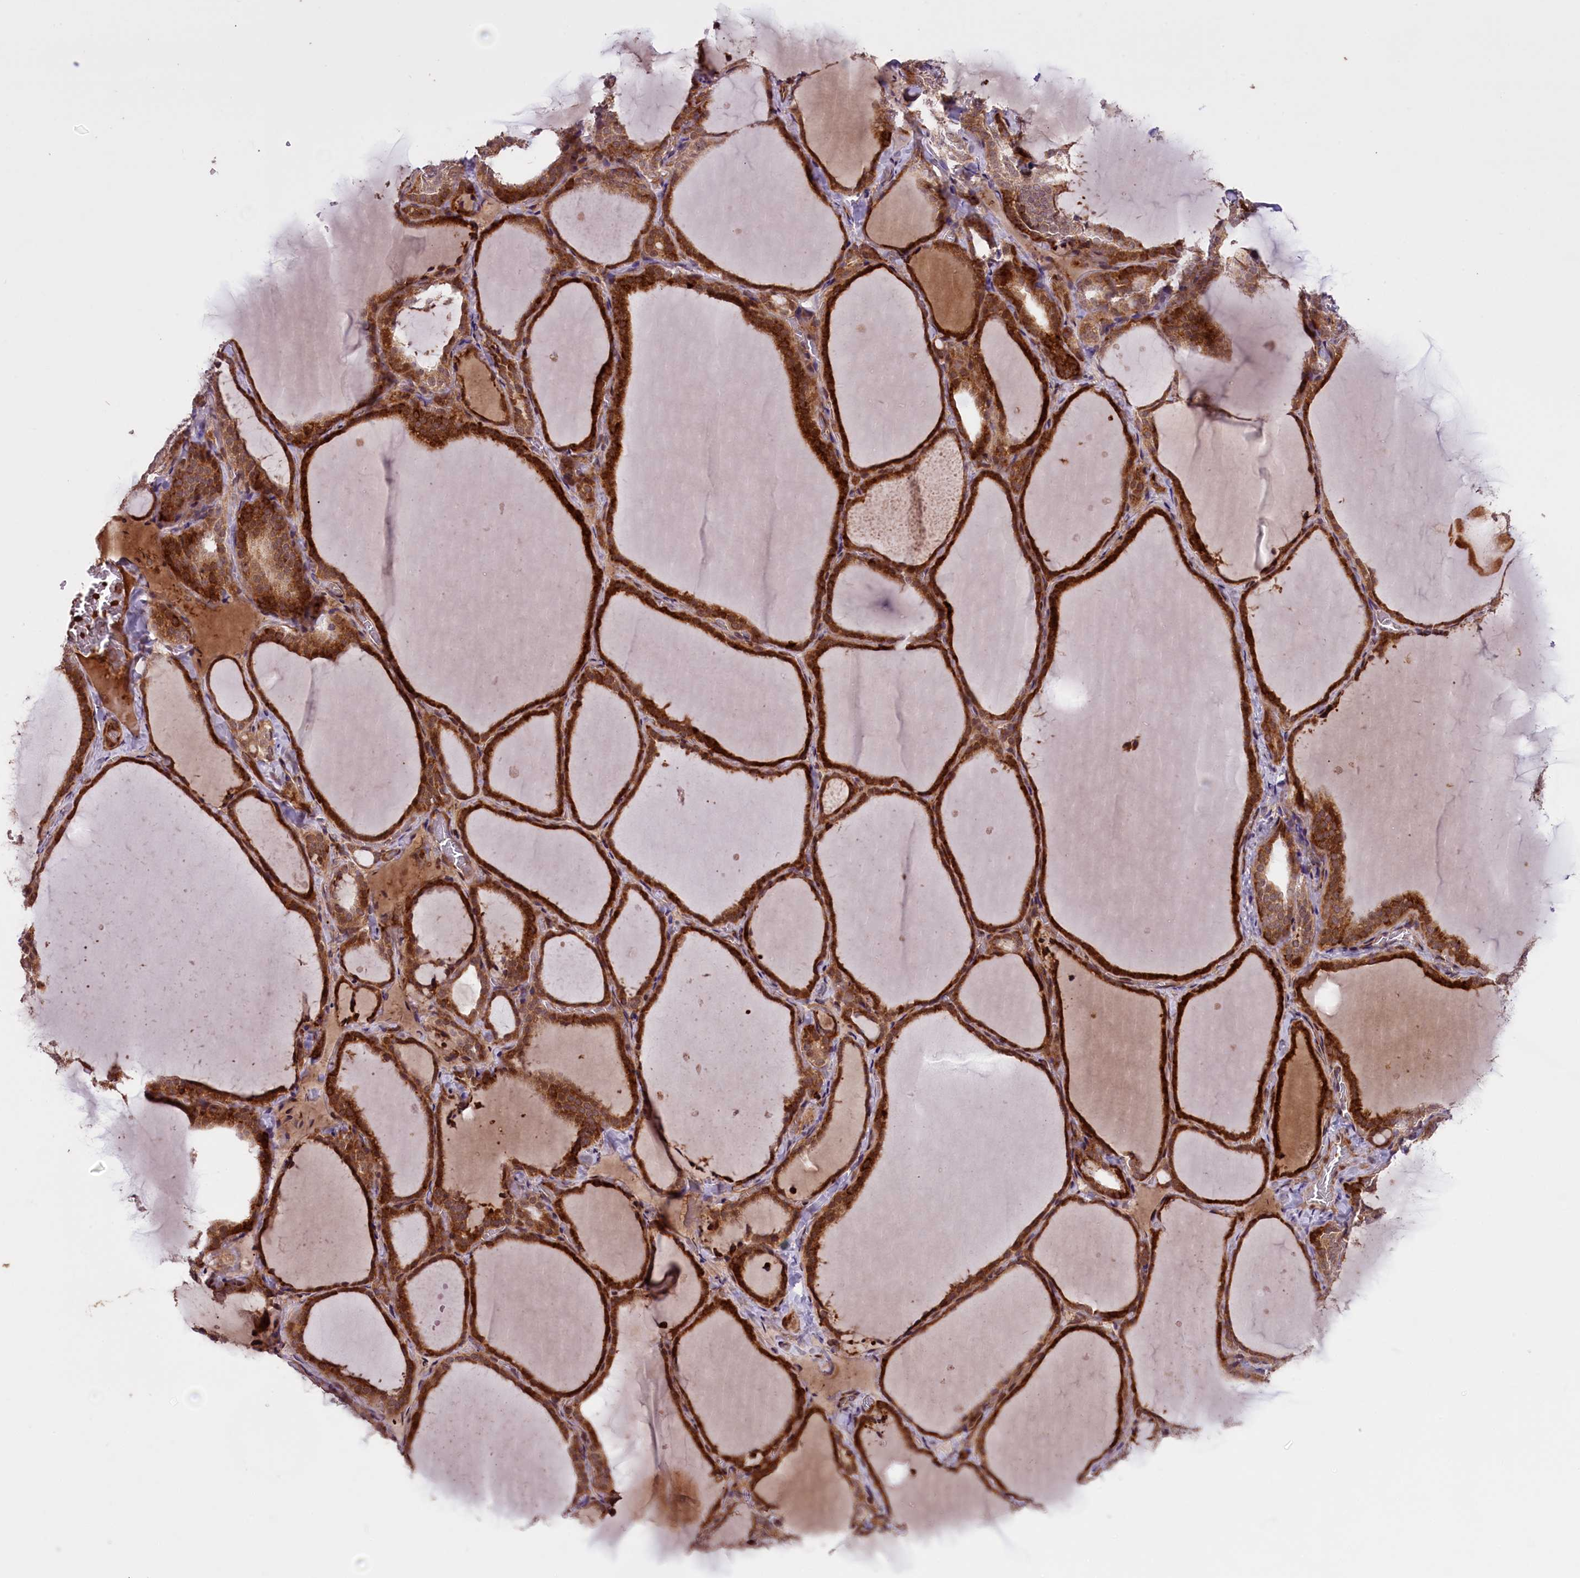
{"staining": {"intensity": "strong", "quantity": ">75%", "location": "cytoplasmic/membranous,nuclear"}, "tissue": "thyroid gland", "cell_type": "Glandular cells", "image_type": "normal", "snomed": [{"axis": "morphology", "description": "Normal tissue, NOS"}, {"axis": "topography", "description": "Thyroid gland"}], "caption": "The micrograph displays a brown stain indicating the presence of a protein in the cytoplasmic/membranous,nuclear of glandular cells in thyroid gland.", "gene": "ENHO", "patient": {"sex": "female", "age": 22}}